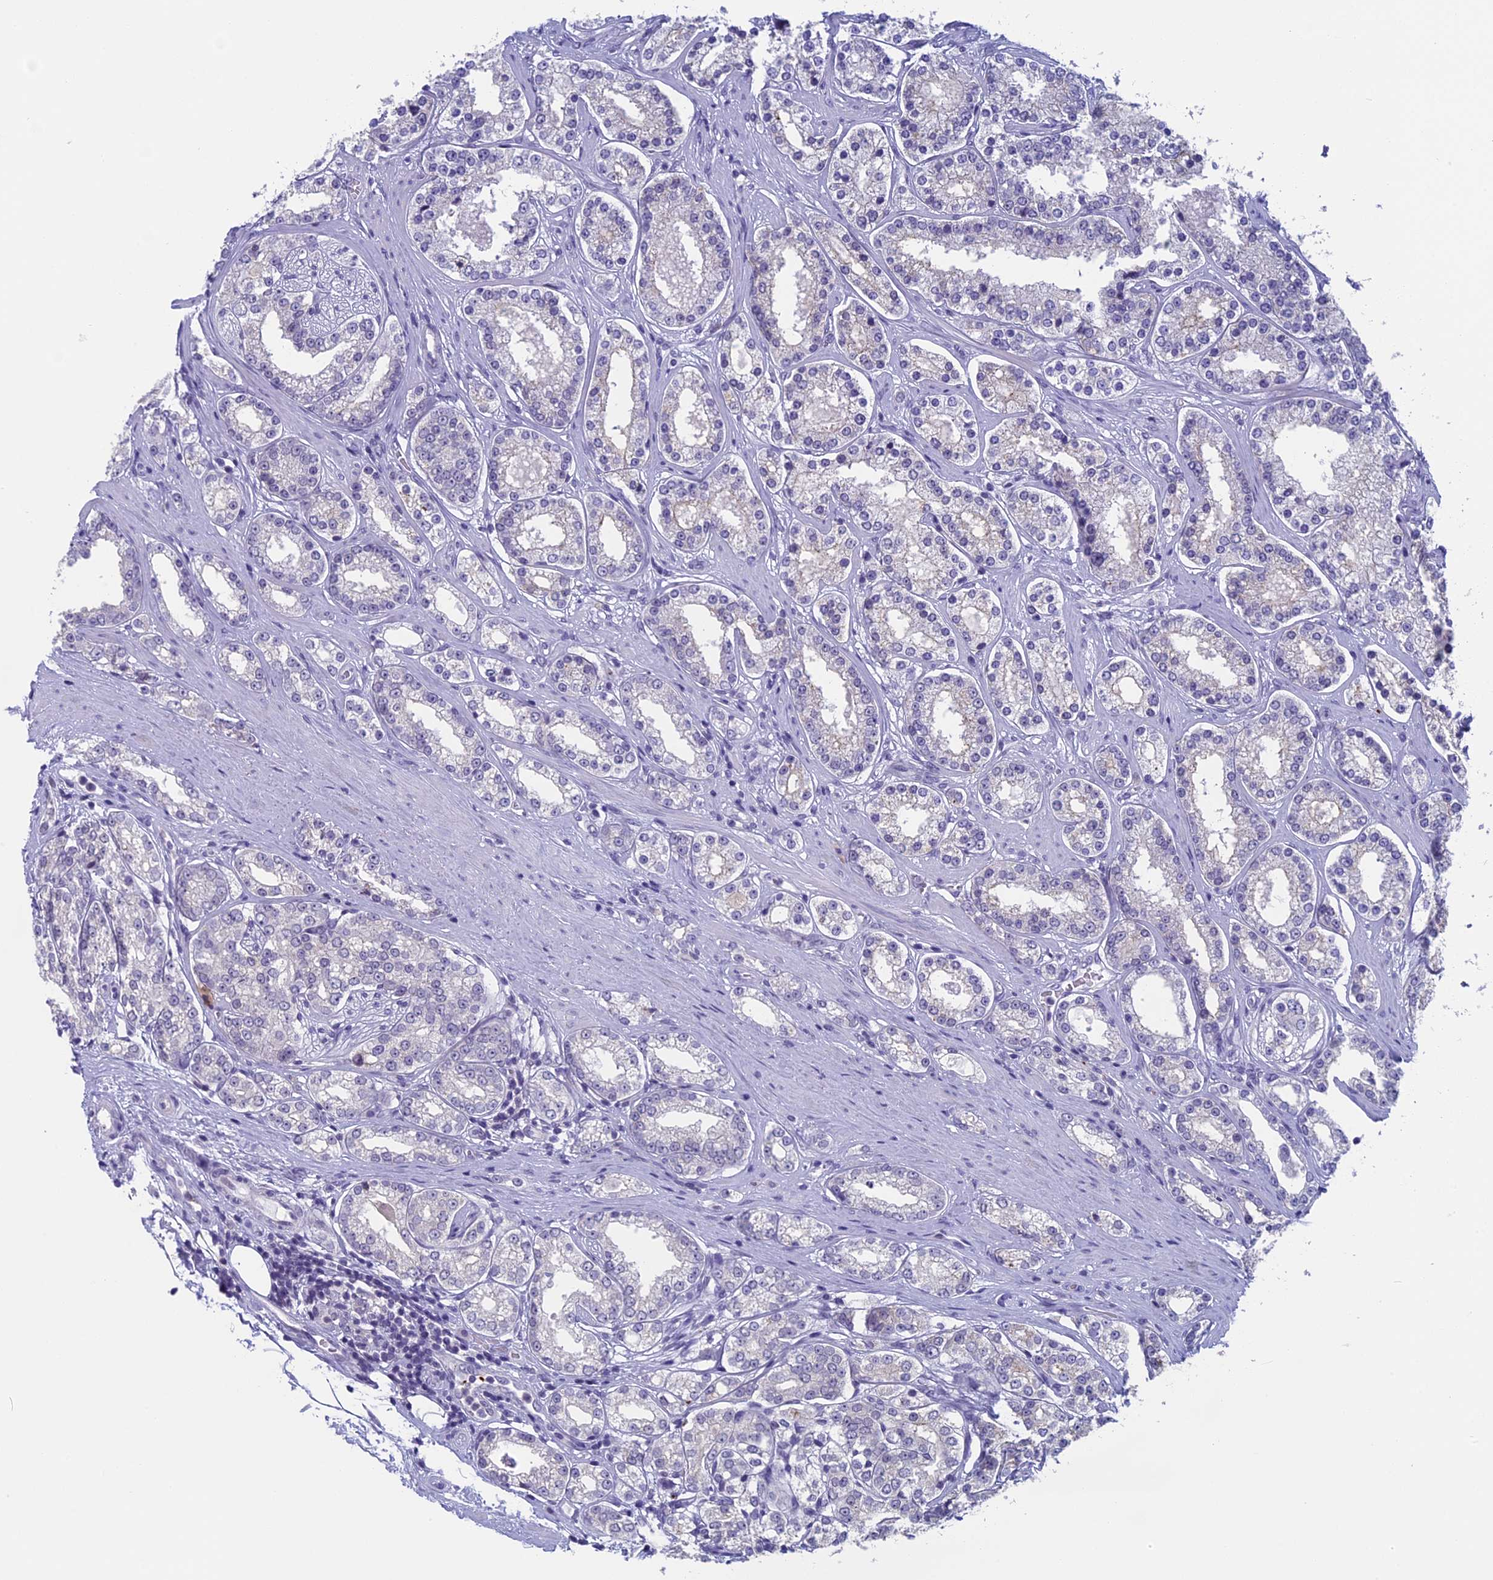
{"staining": {"intensity": "negative", "quantity": "none", "location": "none"}, "tissue": "prostate cancer", "cell_type": "Tumor cells", "image_type": "cancer", "snomed": [{"axis": "morphology", "description": "Normal tissue, NOS"}, {"axis": "morphology", "description": "Adenocarcinoma, High grade"}, {"axis": "topography", "description": "Prostate"}], "caption": "A histopathology image of human high-grade adenocarcinoma (prostate) is negative for staining in tumor cells. (Brightfield microscopy of DAB (3,3'-diaminobenzidine) immunohistochemistry (IHC) at high magnification).", "gene": "AIFM2", "patient": {"sex": "male", "age": 83}}